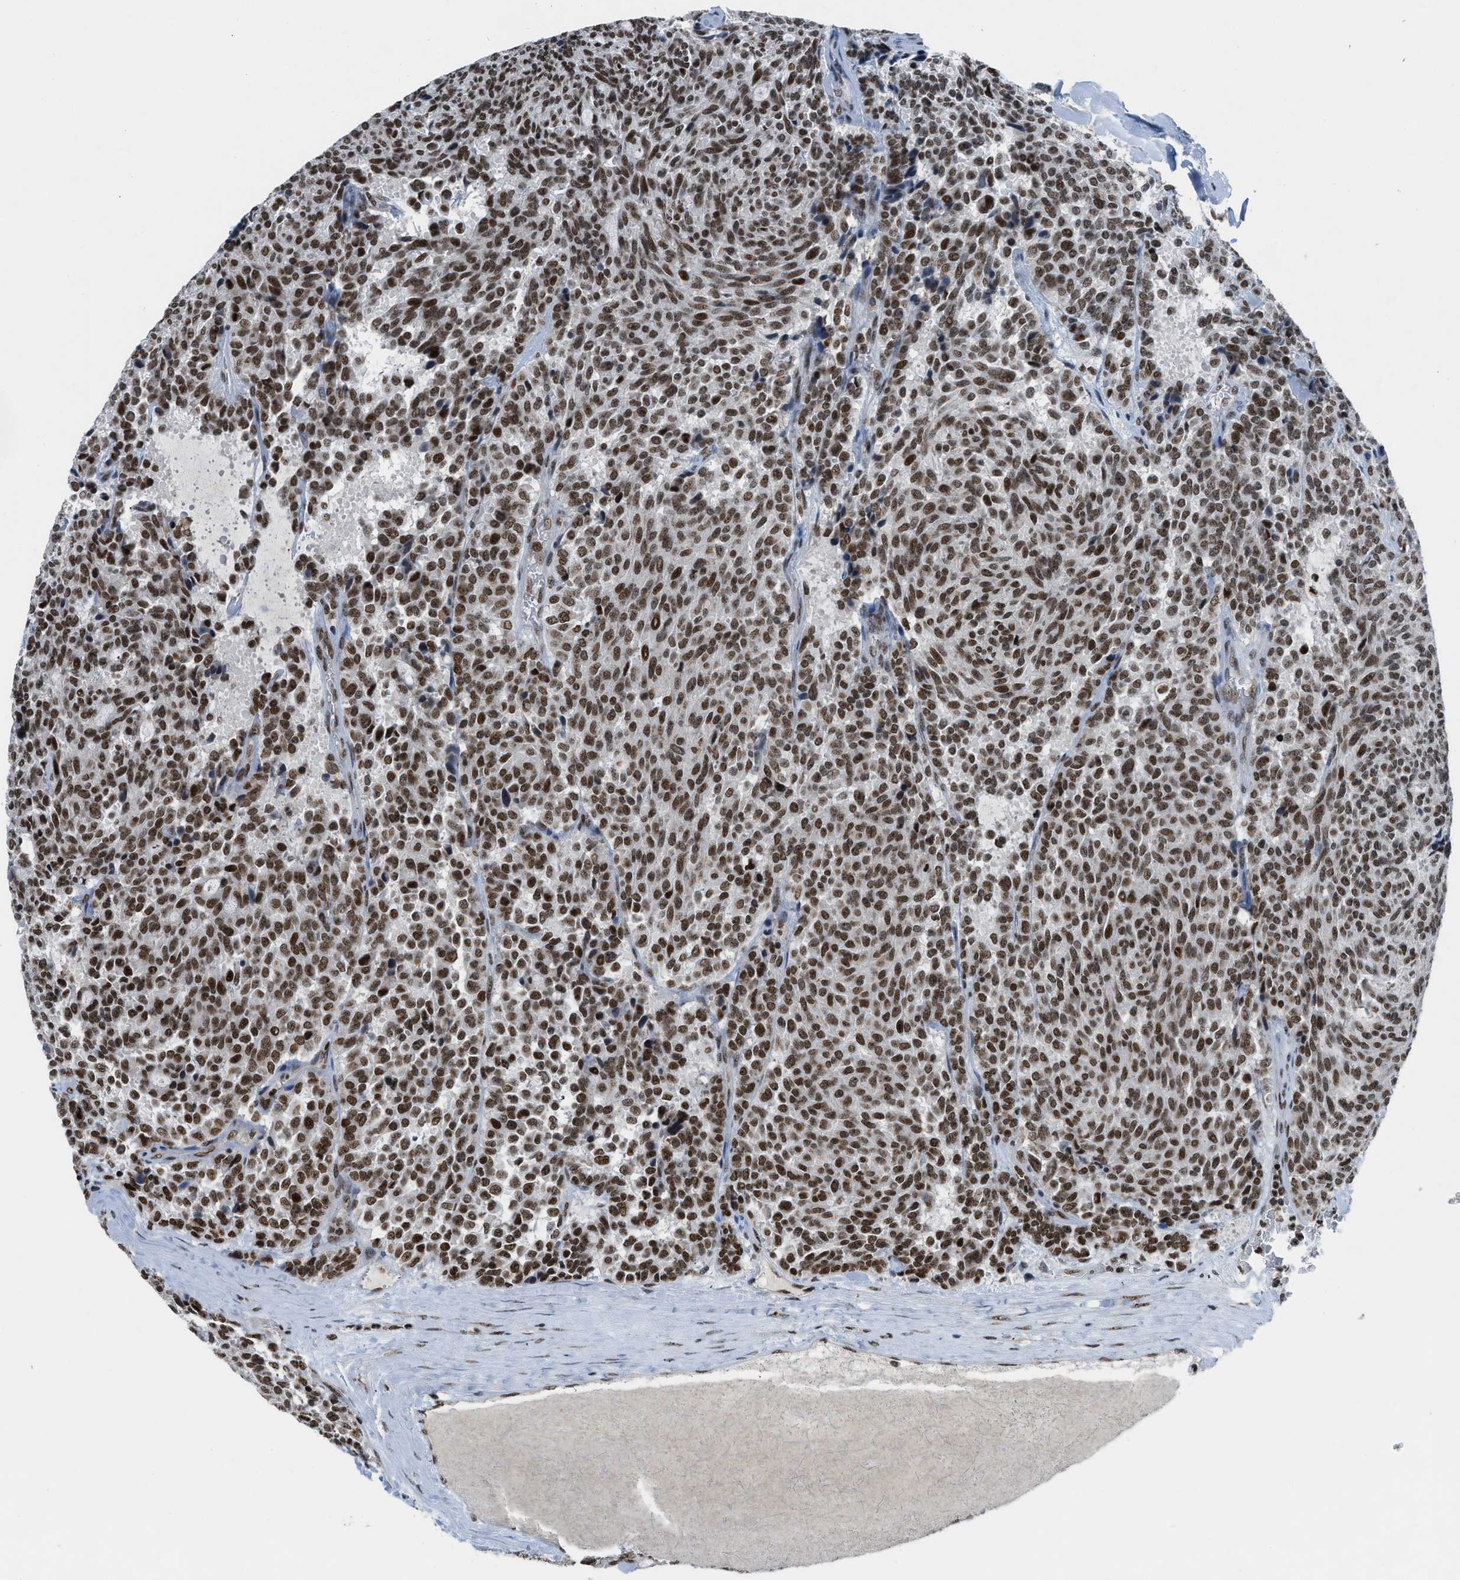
{"staining": {"intensity": "strong", "quantity": ">75%", "location": "nuclear"}, "tissue": "carcinoid", "cell_type": "Tumor cells", "image_type": "cancer", "snomed": [{"axis": "morphology", "description": "Carcinoid, malignant, NOS"}, {"axis": "topography", "description": "Pancreas"}], "caption": "Carcinoid was stained to show a protein in brown. There is high levels of strong nuclear staining in about >75% of tumor cells. (Stains: DAB in brown, nuclei in blue, Microscopy: brightfield microscopy at high magnification).", "gene": "RAD51B", "patient": {"sex": "female", "age": 54}}